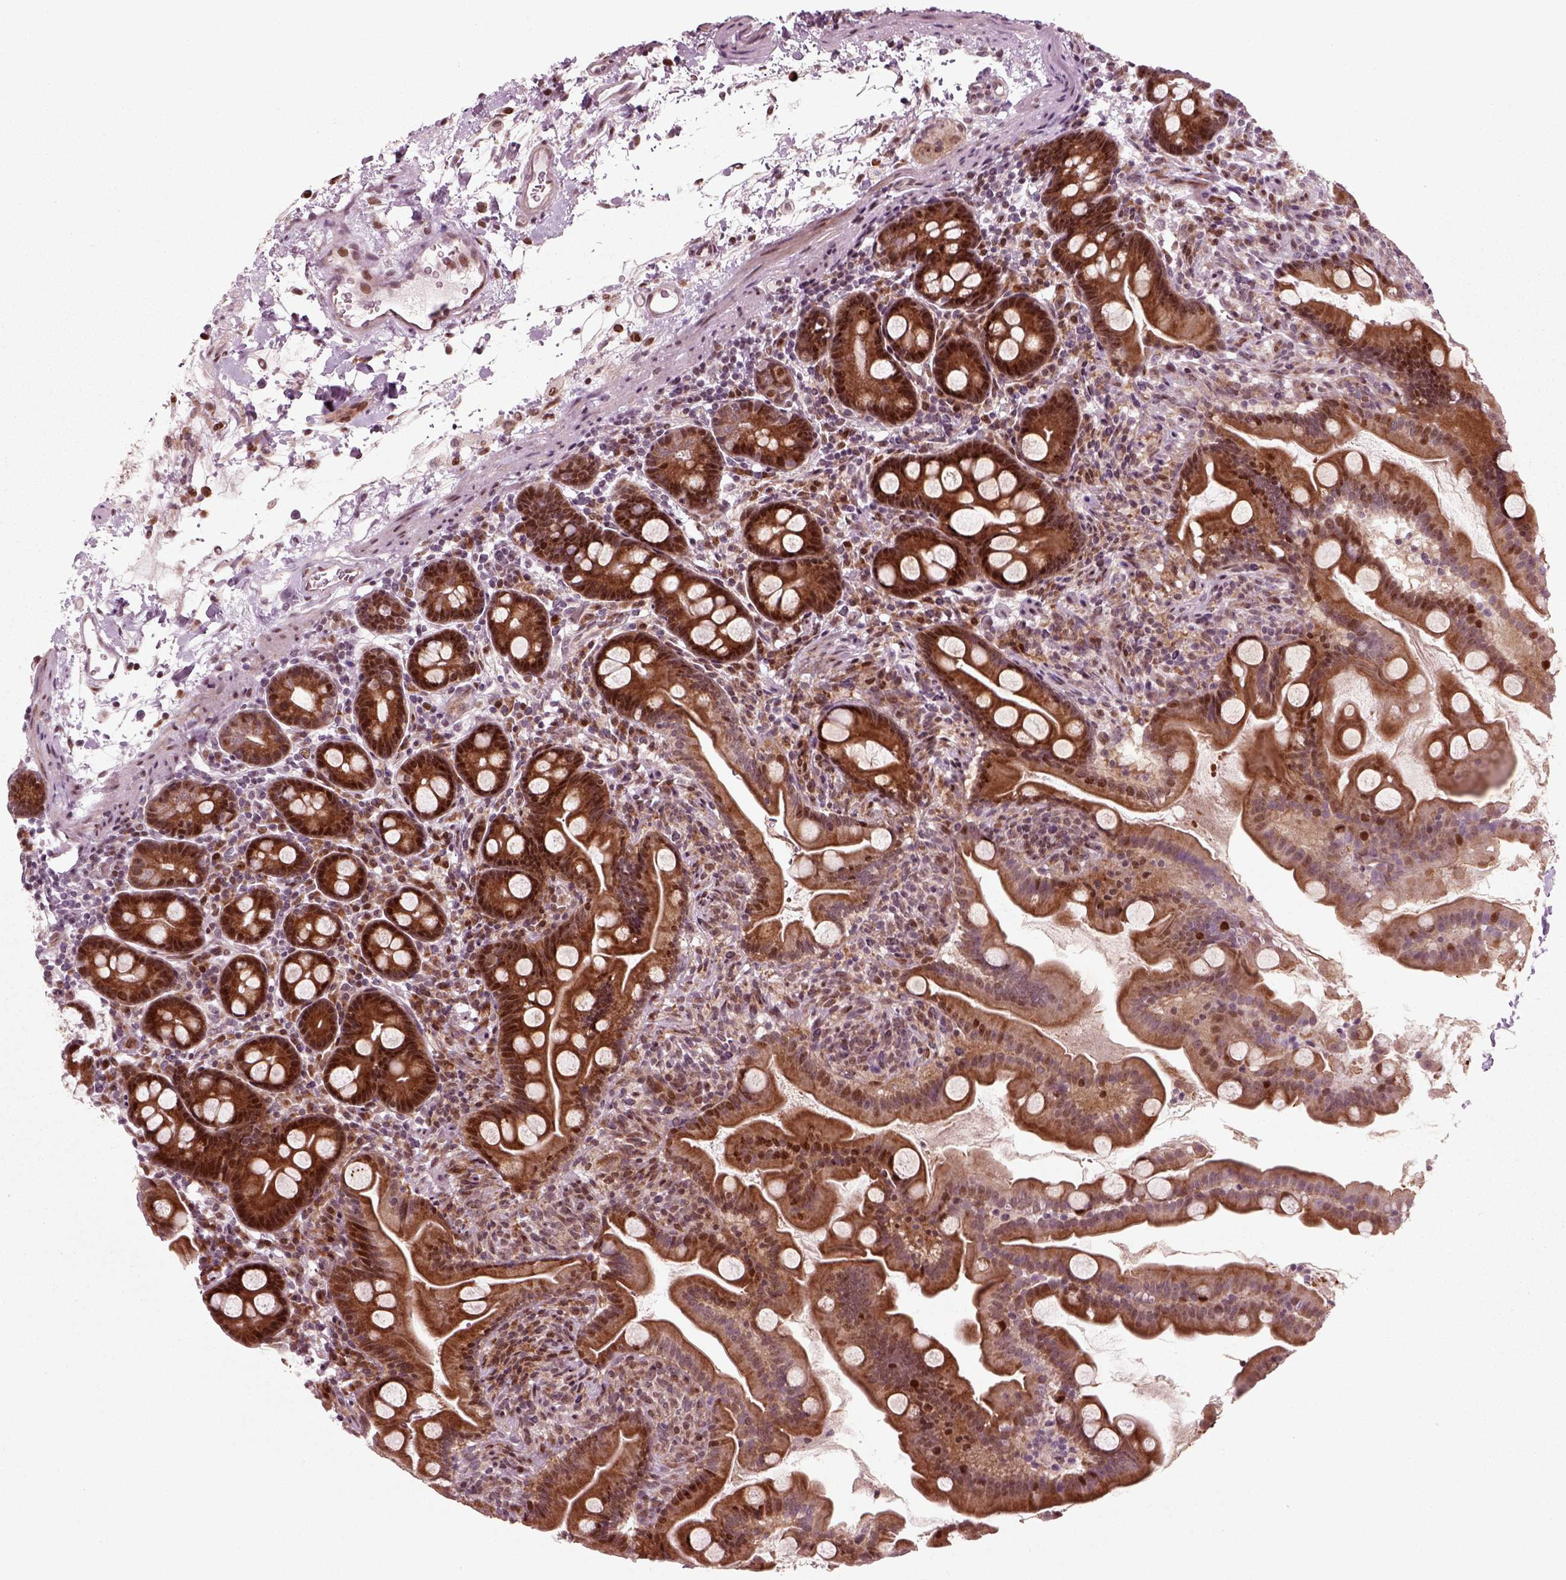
{"staining": {"intensity": "strong", "quantity": ">75%", "location": "cytoplasmic/membranous,nuclear"}, "tissue": "small intestine", "cell_type": "Glandular cells", "image_type": "normal", "snomed": [{"axis": "morphology", "description": "Normal tissue, NOS"}, {"axis": "topography", "description": "Small intestine"}], "caption": "Protein analysis of benign small intestine exhibits strong cytoplasmic/membranous,nuclear expression in approximately >75% of glandular cells. Using DAB (brown) and hematoxylin (blue) stains, captured at high magnification using brightfield microscopy.", "gene": "CDC14A", "patient": {"sex": "female", "age": 44}}